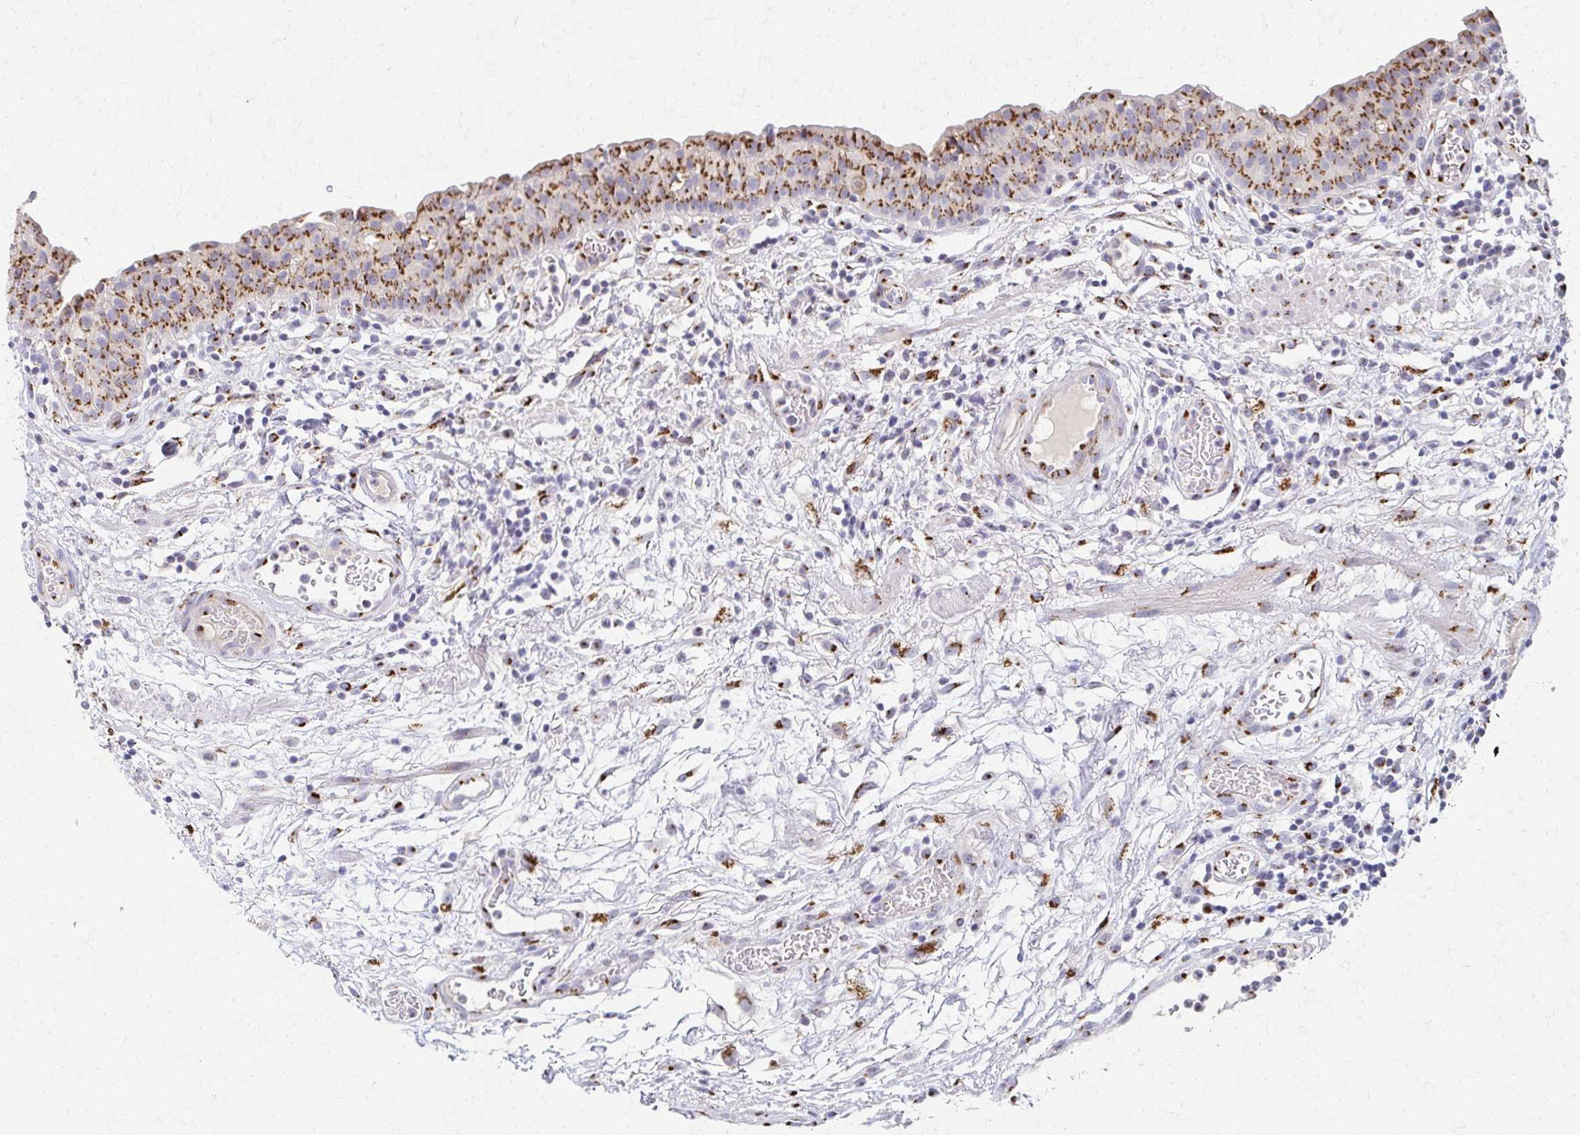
{"staining": {"intensity": "strong", "quantity": ">75%", "location": "cytoplasmic/membranous"}, "tissue": "urinary bladder", "cell_type": "Urothelial cells", "image_type": "normal", "snomed": [{"axis": "morphology", "description": "Normal tissue, NOS"}, {"axis": "morphology", "description": "Inflammation, NOS"}, {"axis": "topography", "description": "Urinary bladder"}], "caption": "An immunohistochemistry (IHC) image of unremarkable tissue is shown. Protein staining in brown highlights strong cytoplasmic/membranous positivity in urinary bladder within urothelial cells.", "gene": "ENSG00000254692", "patient": {"sex": "male", "age": 57}}